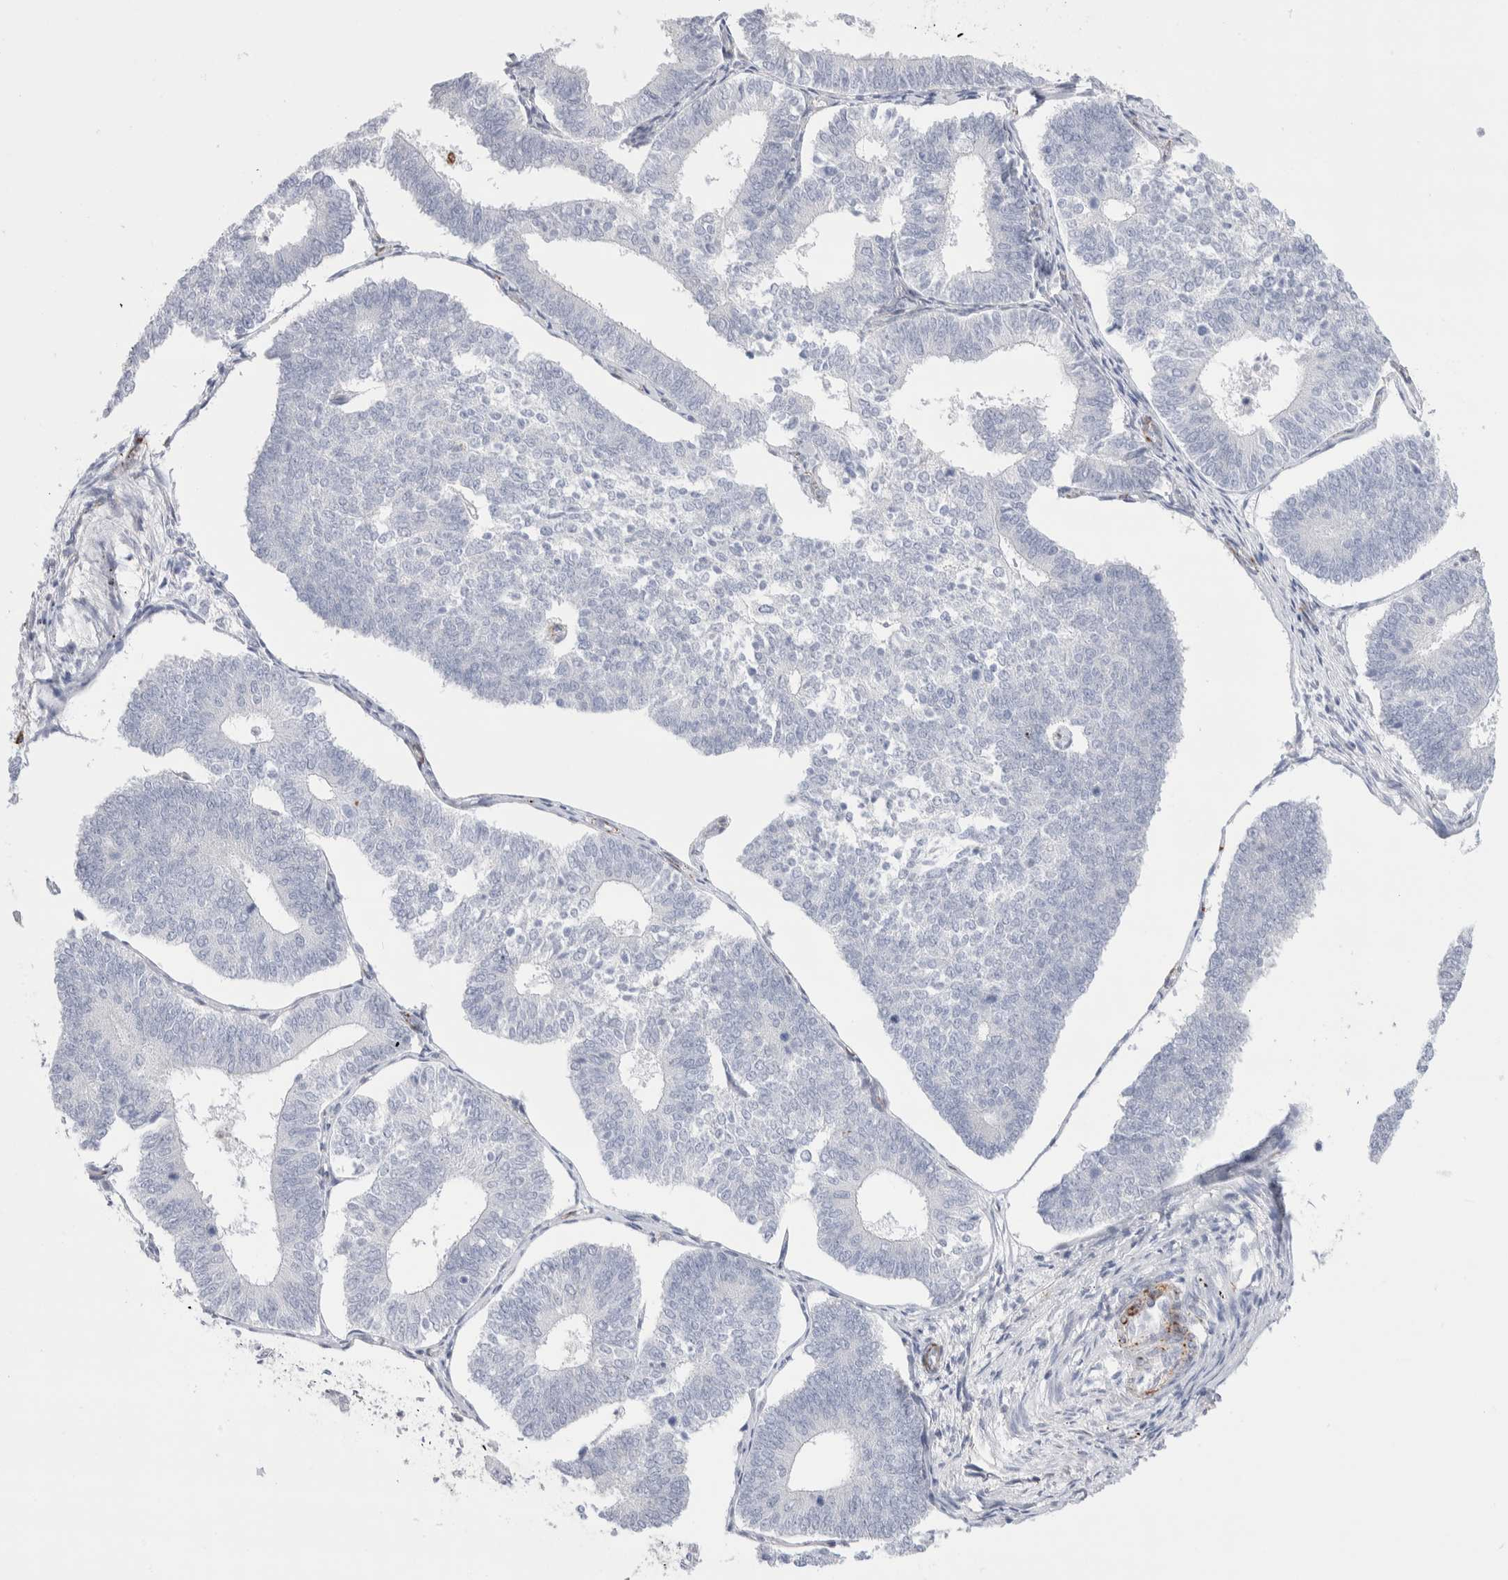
{"staining": {"intensity": "negative", "quantity": "none", "location": "none"}, "tissue": "endometrial cancer", "cell_type": "Tumor cells", "image_type": "cancer", "snomed": [{"axis": "morphology", "description": "Adenocarcinoma, NOS"}, {"axis": "topography", "description": "Endometrium"}], "caption": "Micrograph shows no protein positivity in tumor cells of endometrial cancer tissue.", "gene": "SEPTIN4", "patient": {"sex": "female", "age": 70}}